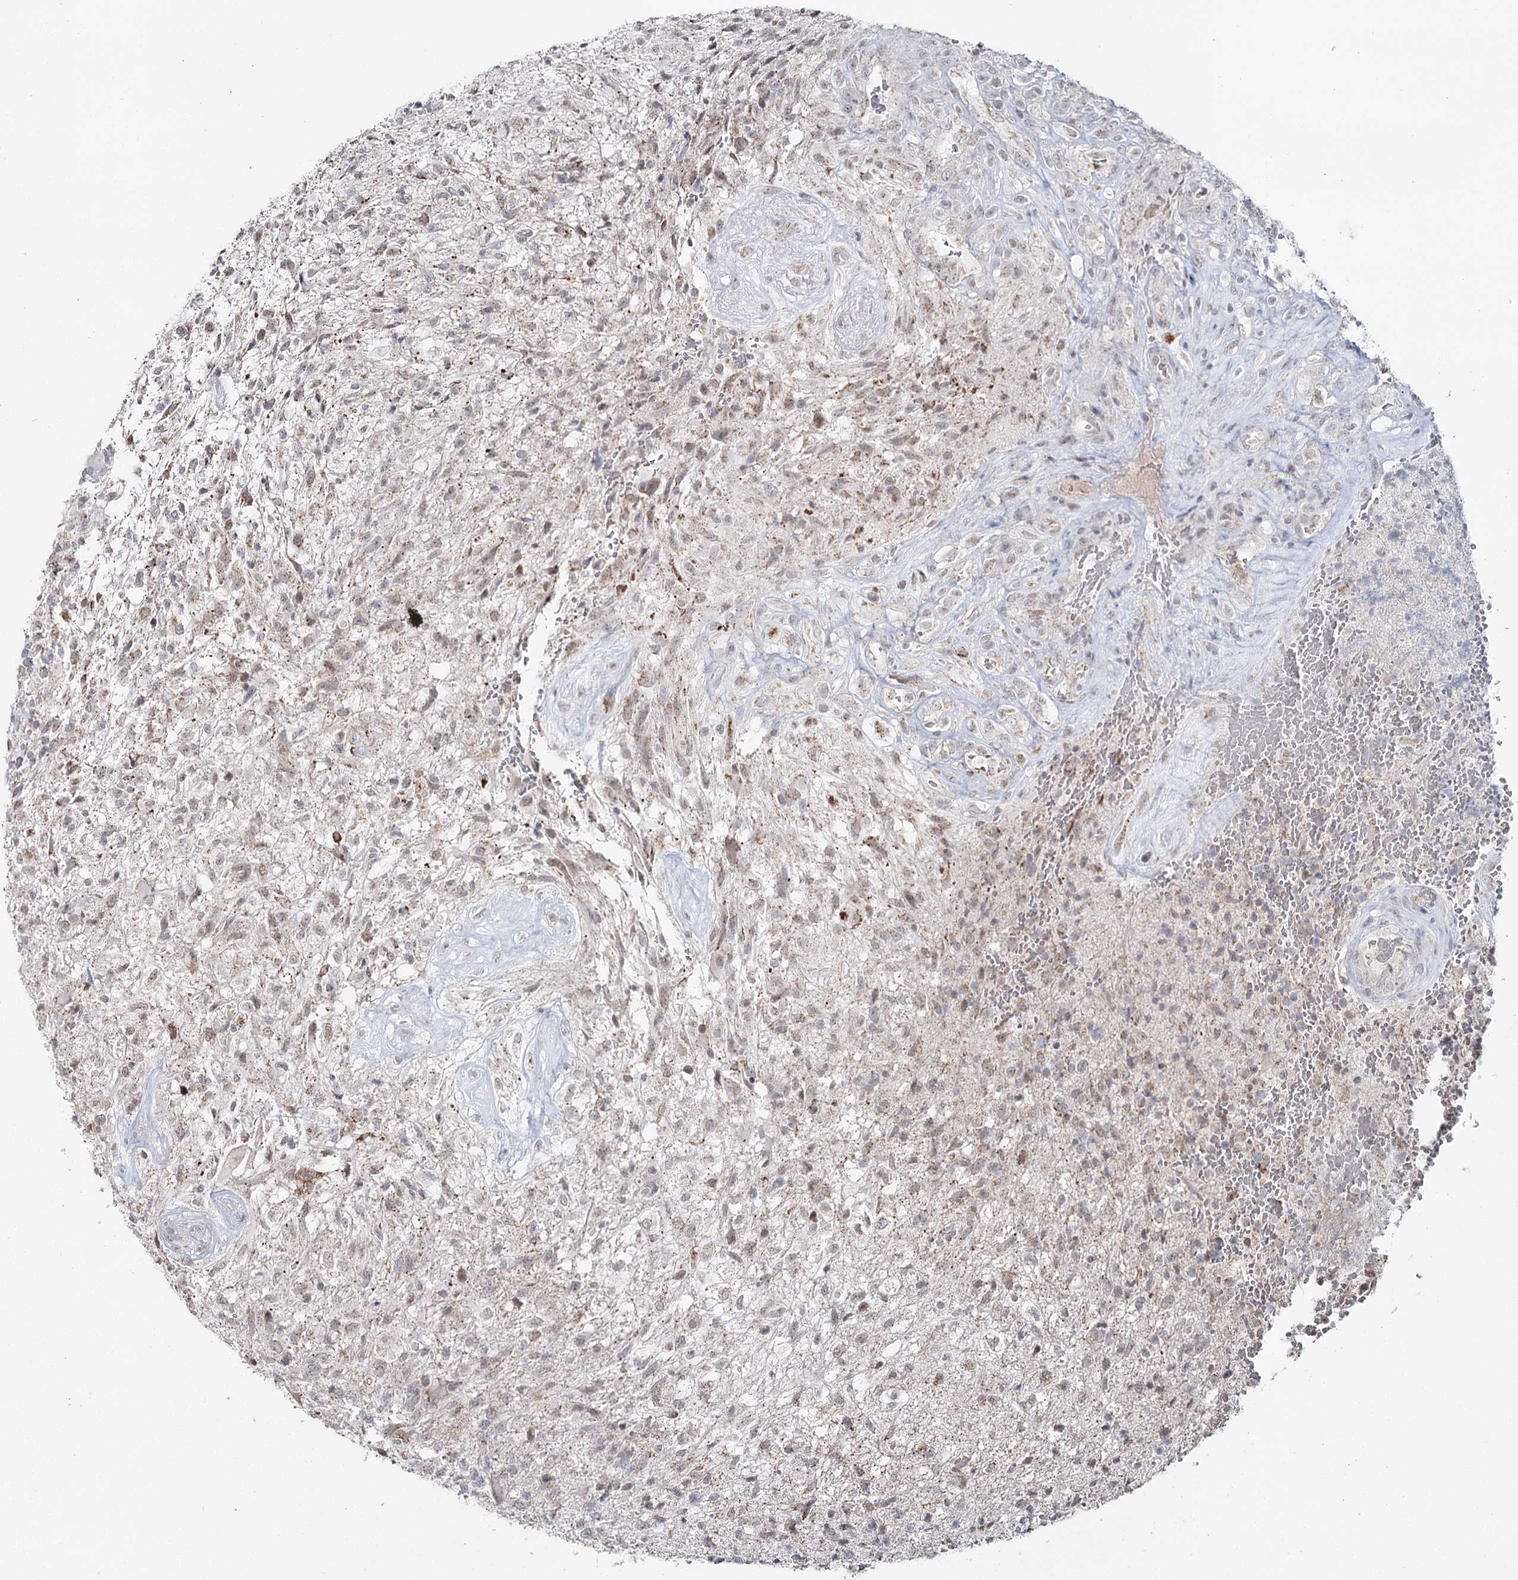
{"staining": {"intensity": "negative", "quantity": "none", "location": "none"}, "tissue": "glioma", "cell_type": "Tumor cells", "image_type": "cancer", "snomed": [{"axis": "morphology", "description": "Glioma, malignant, High grade"}, {"axis": "topography", "description": "Brain"}], "caption": "Tumor cells are negative for brown protein staining in glioma. The staining is performed using DAB (3,3'-diaminobenzidine) brown chromogen with nuclei counter-stained in using hematoxylin.", "gene": "PDHX", "patient": {"sex": "male", "age": 56}}